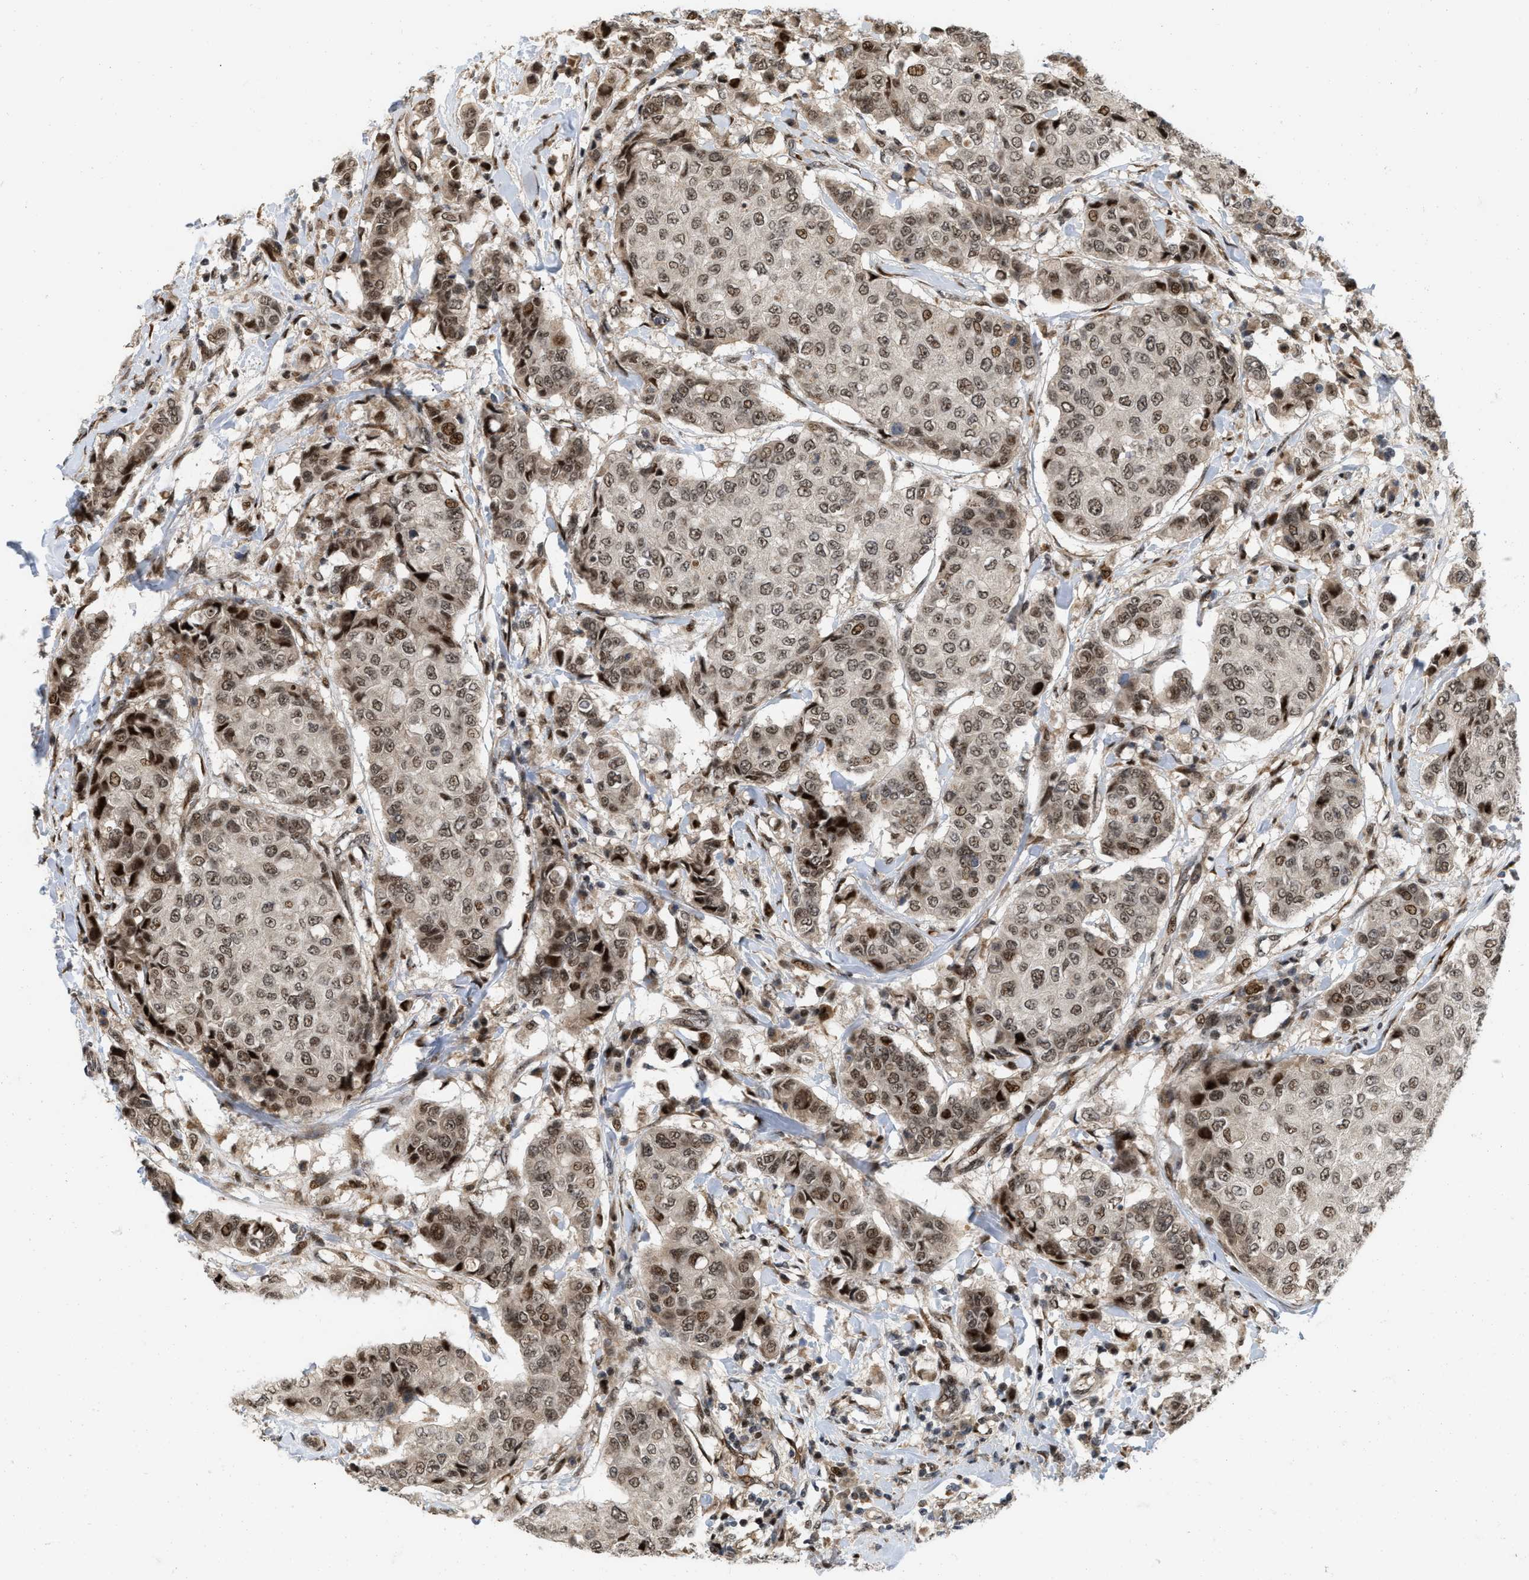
{"staining": {"intensity": "moderate", "quantity": ">75%", "location": "nuclear"}, "tissue": "breast cancer", "cell_type": "Tumor cells", "image_type": "cancer", "snomed": [{"axis": "morphology", "description": "Duct carcinoma"}, {"axis": "topography", "description": "Breast"}], "caption": "A medium amount of moderate nuclear positivity is seen in approximately >75% of tumor cells in intraductal carcinoma (breast) tissue. The protein is stained brown, and the nuclei are stained in blue (DAB IHC with brightfield microscopy, high magnification).", "gene": "ANKRD11", "patient": {"sex": "female", "age": 27}}